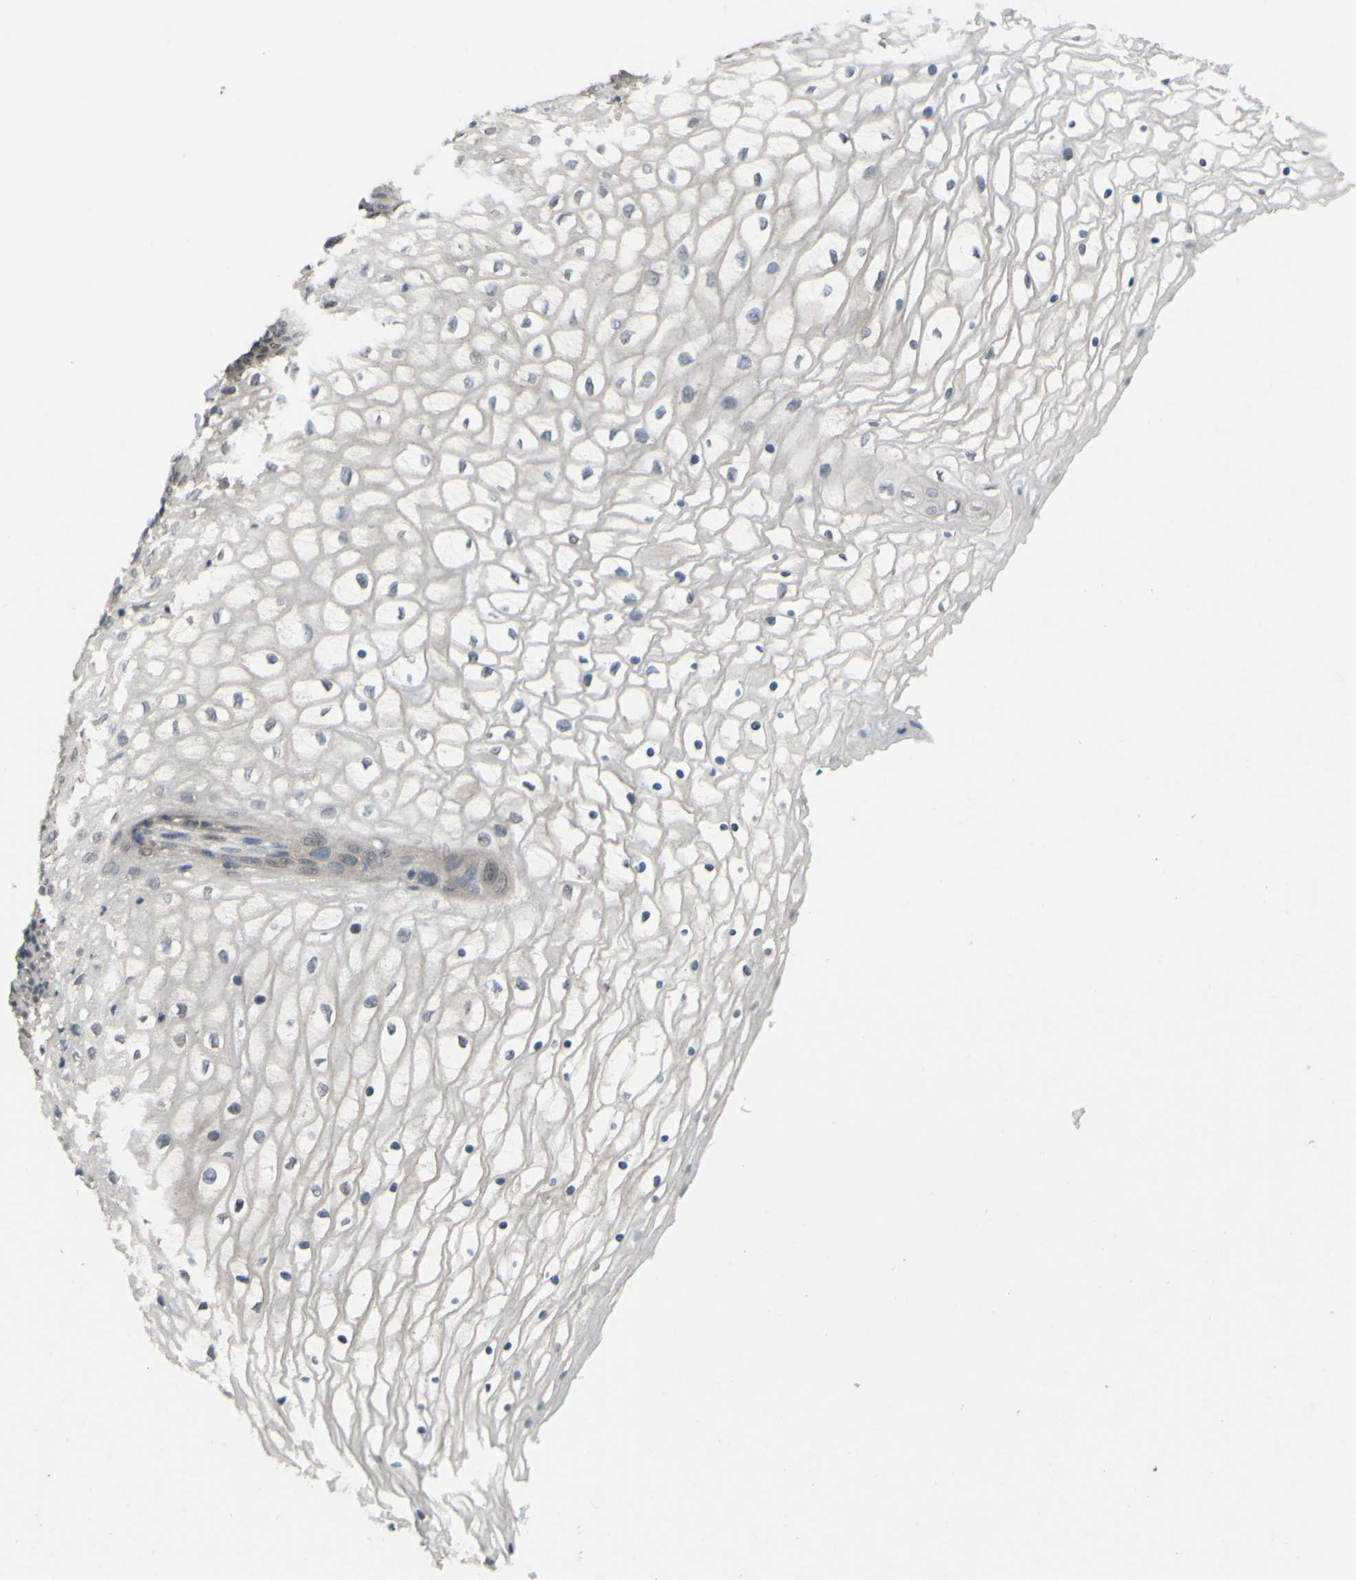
{"staining": {"intensity": "negative", "quantity": "none", "location": "none"}, "tissue": "vagina", "cell_type": "Squamous epithelial cells", "image_type": "normal", "snomed": [{"axis": "morphology", "description": "Normal tissue, NOS"}, {"axis": "topography", "description": "Vagina"}], "caption": "Protein analysis of normal vagina exhibits no significant expression in squamous epithelial cells. Nuclei are stained in blue.", "gene": "CDCP1", "patient": {"sex": "female", "age": 34}}